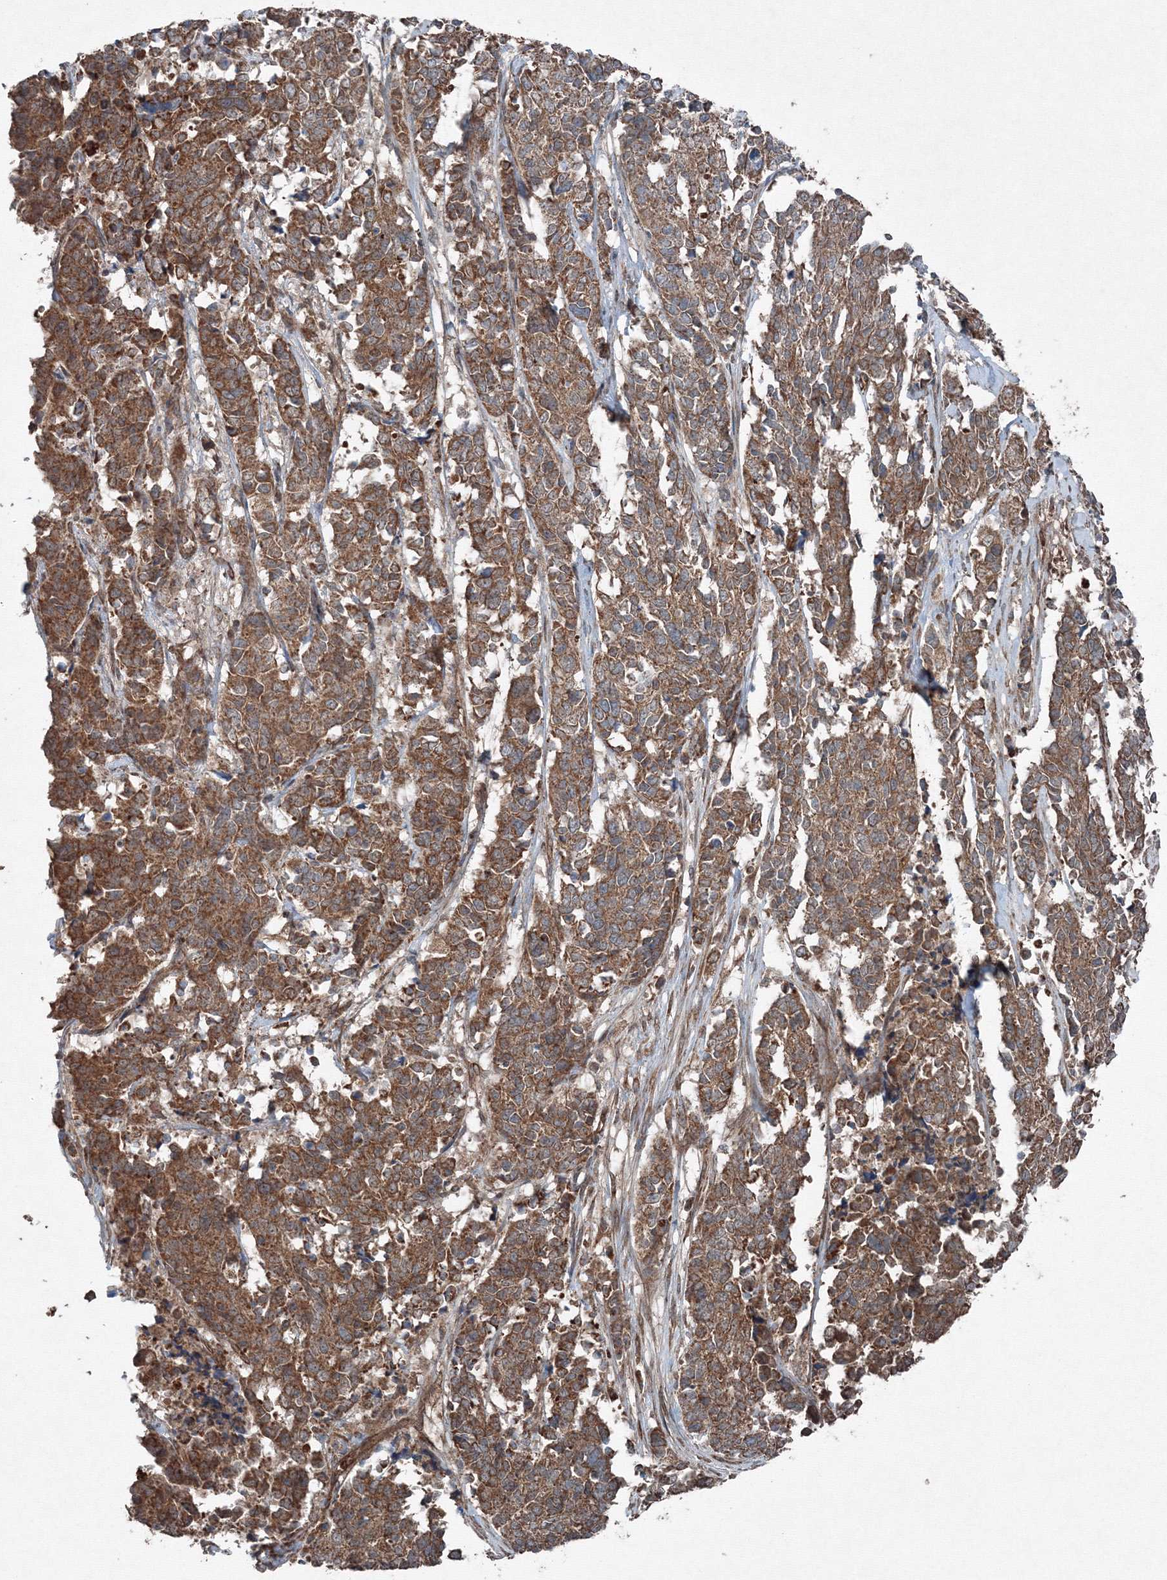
{"staining": {"intensity": "moderate", "quantity": ">75%", "location": "cytoplasmic/membranous"}, "tissue": "cervical cancer", "cell_type": "Tumor cells", "image_type": "cancer", "snomed": [{"axis": "morphology", "description": "Normal tissue, NOS"}, {"axis": "morphology", "description": "Squamous cell carcinoma, NOS"}, {"axis": "topography", "description": "Cervix"}], "caption": "Cervical cancer stained for a protein reveals moderate cytoplasmic/membranous positivity in tumor cells.", "gene": "COPS7B", "patient": {"sex": "female", "age": 35}}